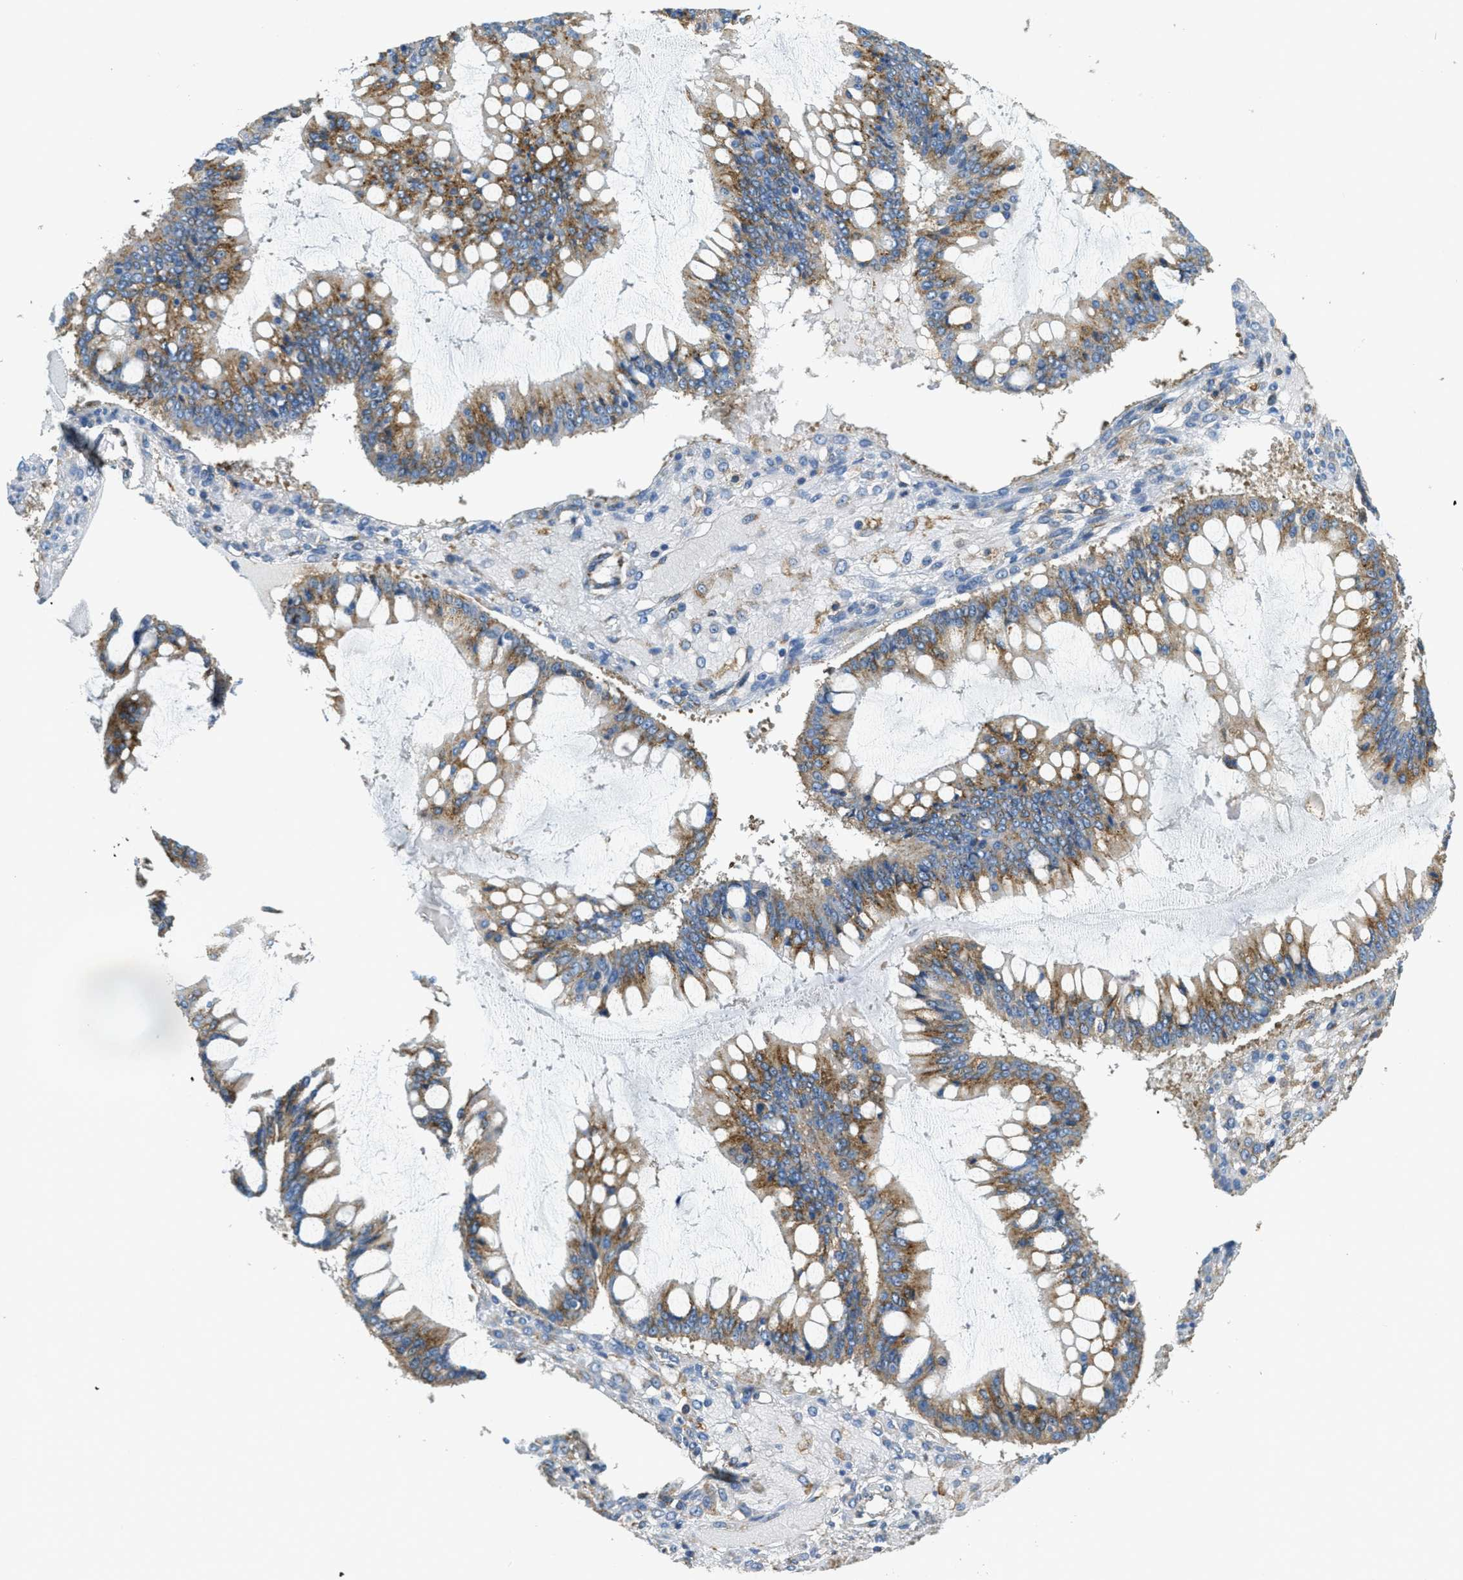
{"staining": {"intensity": "moderate", "quantity": ">75%", "location": "cytoplasmic/membranous"}, "tissue": "ovarian cancer", "cell_type": "Tumor cells", "image_type": "cancer", "snomed": [{"axis": "morphology", "description": "Cystadenocarcinoma, mucinous, NOS"}, {"axis": "topography", "description": "Ovary"}], "caption": "The micrograph exhibits a brown stain indicating the presence of a protein in the cytoplasmic/membranous of tumor cells in ovarian mucinous cystadenocarcinoma. (Brightfield microscopy of DAB IHC at high magnification).", "gene": "AP2B1", "patient": {"sex": "female", "age": 73}}